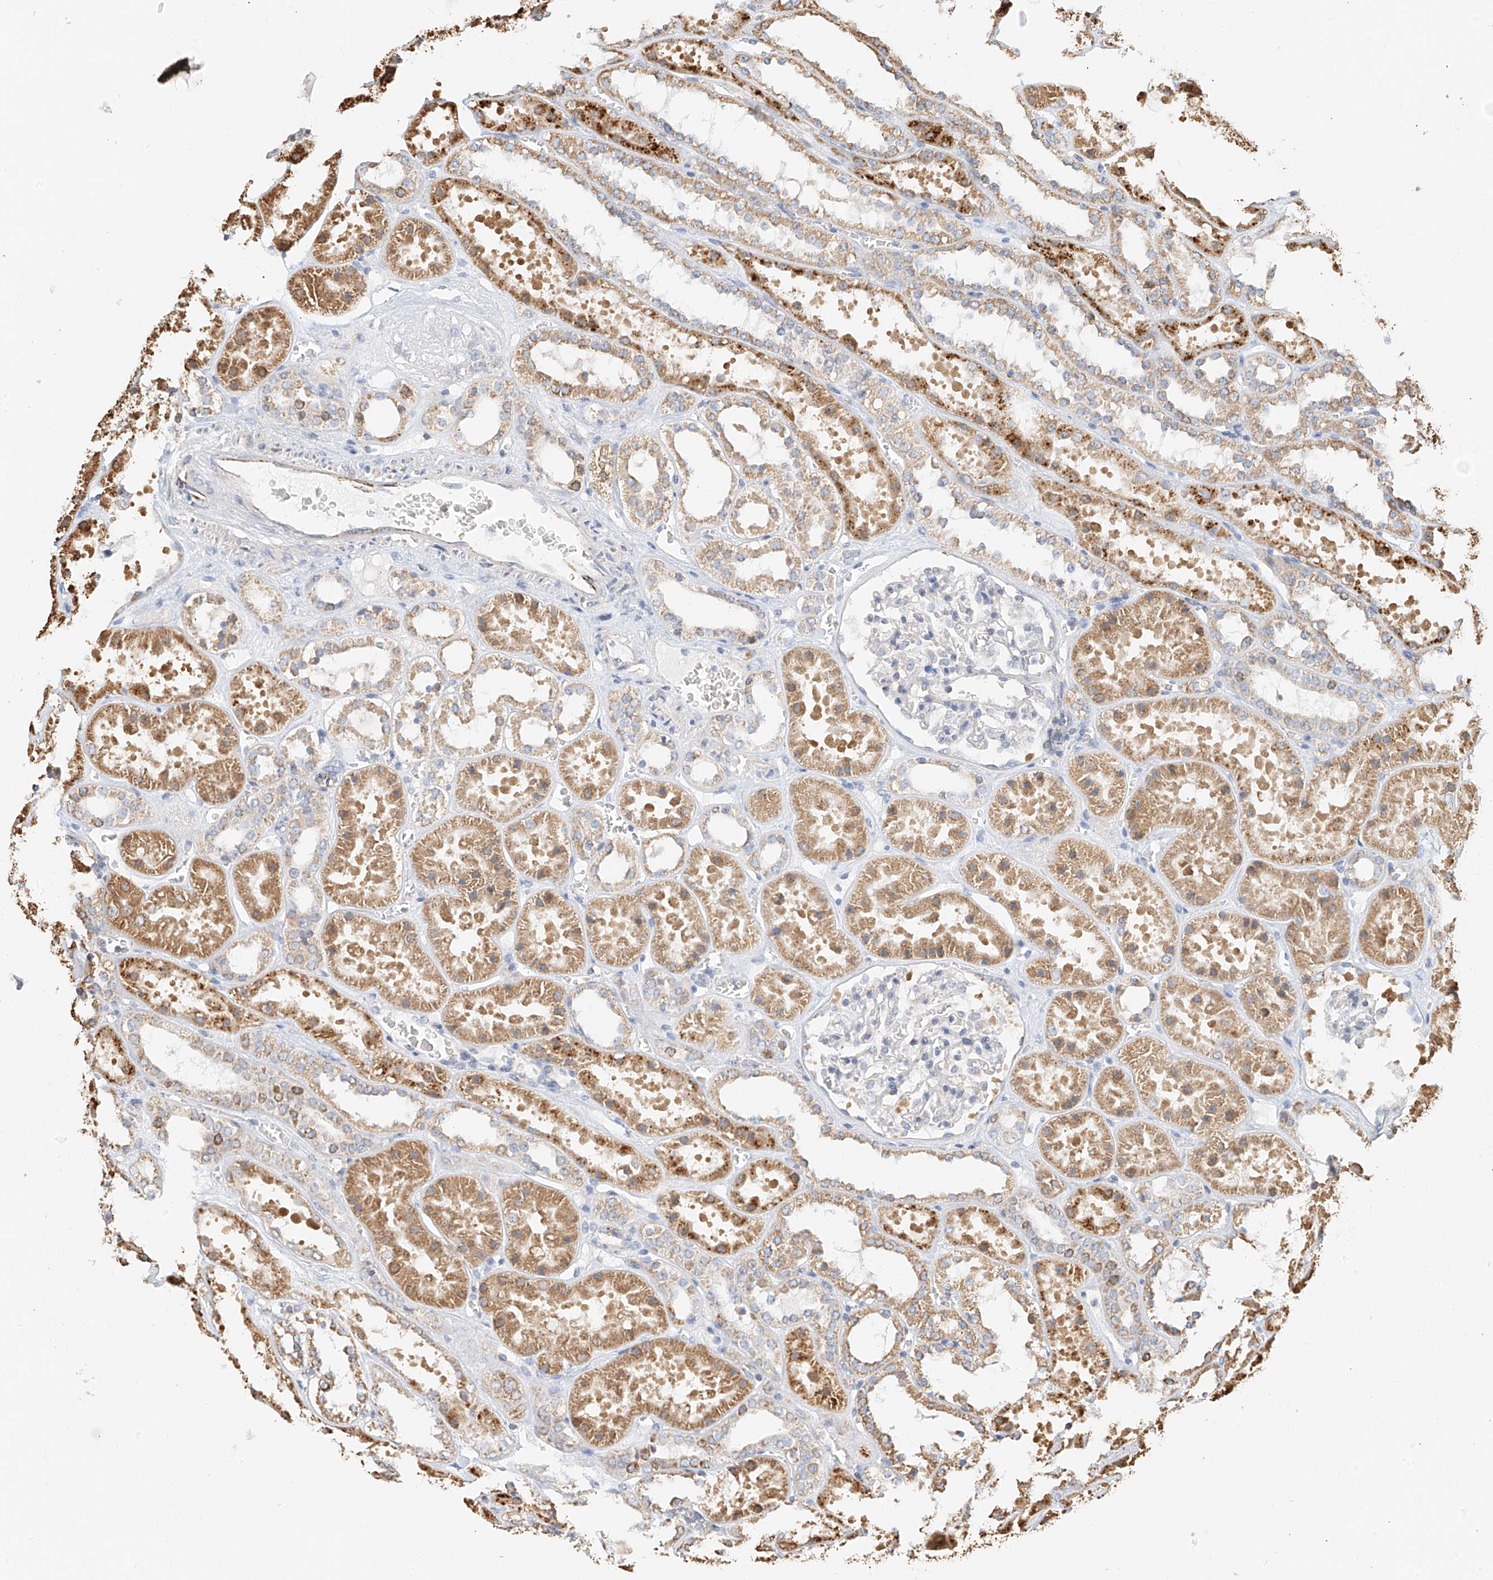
{"staining": {"intensity": "negative", "quantity": "none", "location": "none"}, "tissue": "kidney", "cell_type": "Cells in glomeruli", "image_type": "normal", "snomed": [{"axis": "morphology", "description": "Normal tissue, NOS"}, {"axis": "topography", "description": "Kidney"}], "caption": "Immunohistochemistry of normal kidney shows no expression in cells in glomeruli. (Stains: DAB immunohistochemistry with hematoxylin counter stain, Microscopy: brightfield microscopy at high magnification).", "gene": "YIPF7", "patient": {"sex": "female", "age": 41}}